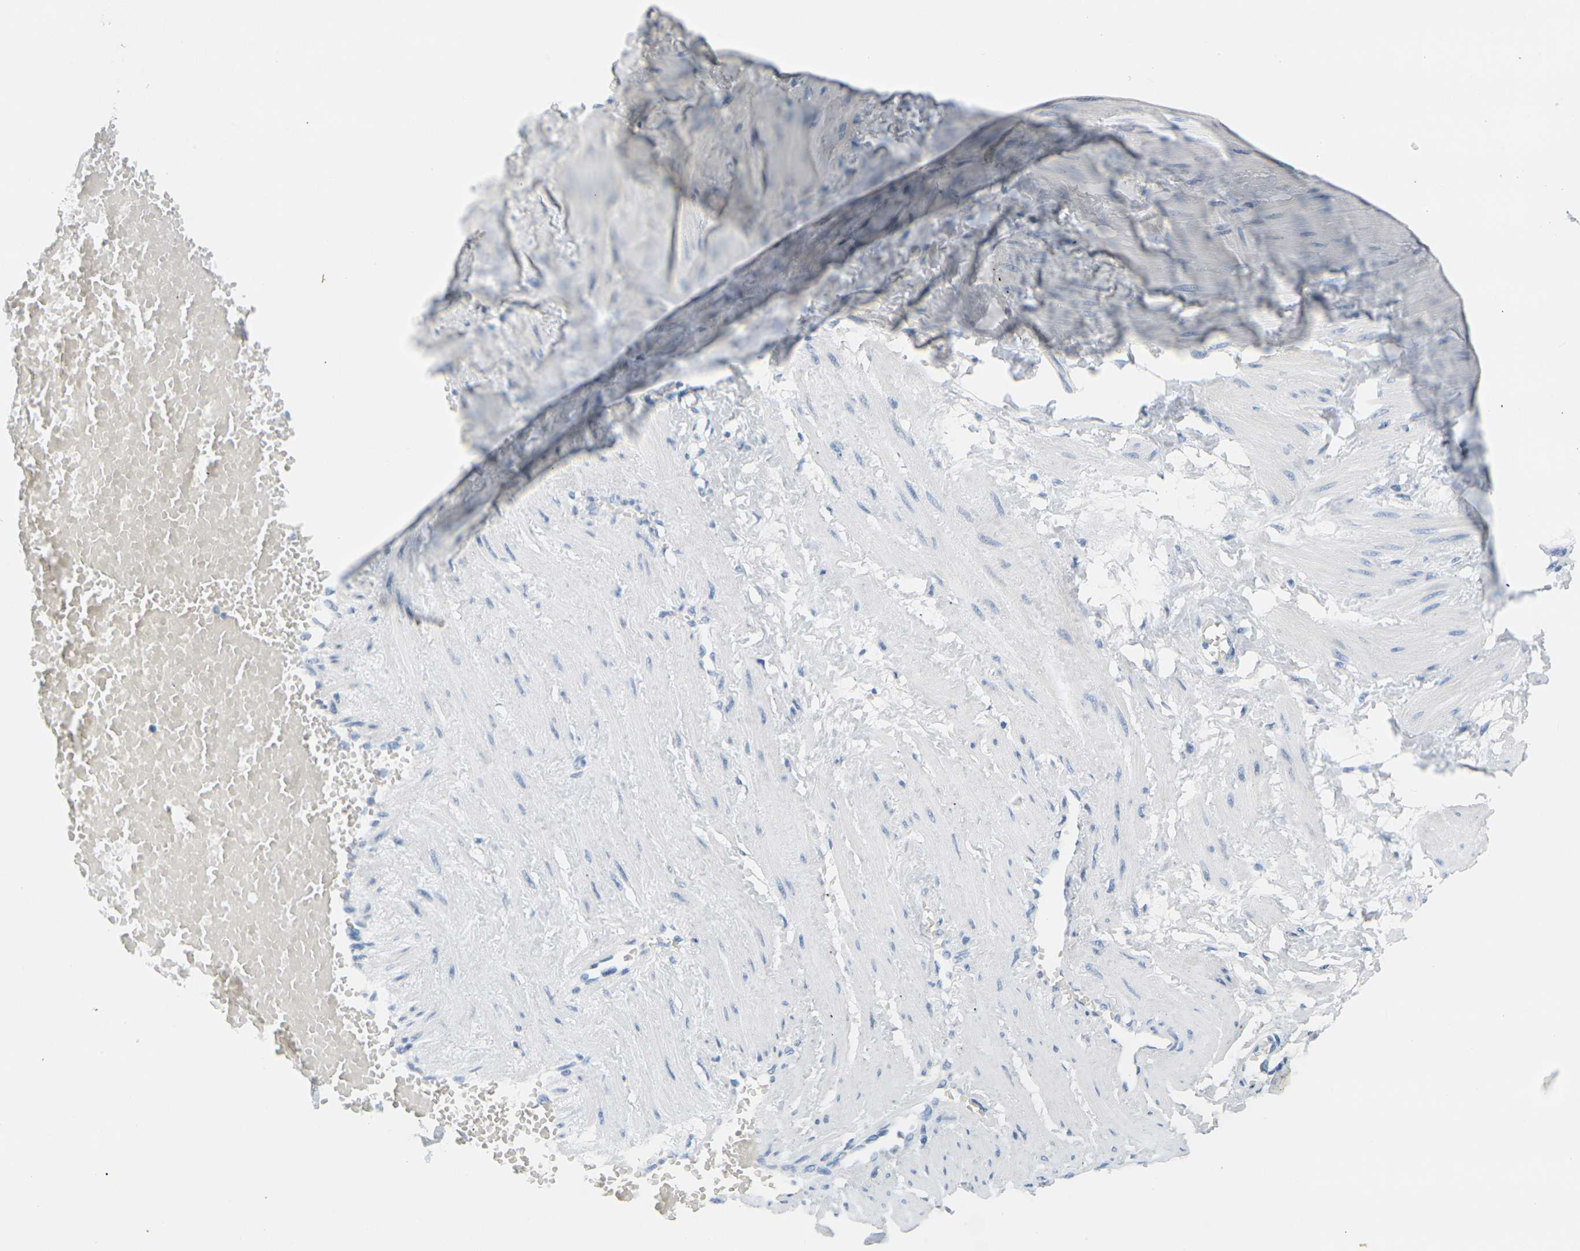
{"staining": {"intensity": "negative", "quantity": "none", "location": "none"}, "tissue": "soft tissue", "cell_type": "Fibroblasts", "image_type": "normal", "snomed": [{"axis": "morphology", "description": "Normal tissue, NOS"}, {"axis": "topography", "description": "Soft tissue"}, {"axis": "topography", "description": "Vascular tissue"}], "caption": "IHC of benign soft tissue displays no expression in fibroblasts. (DAB (3,3'-diaminobenzidine) IHC with hematoxylin counter stain).", "gene": "CTAG1A", "patient": {"sex": "female", "age": 35}}